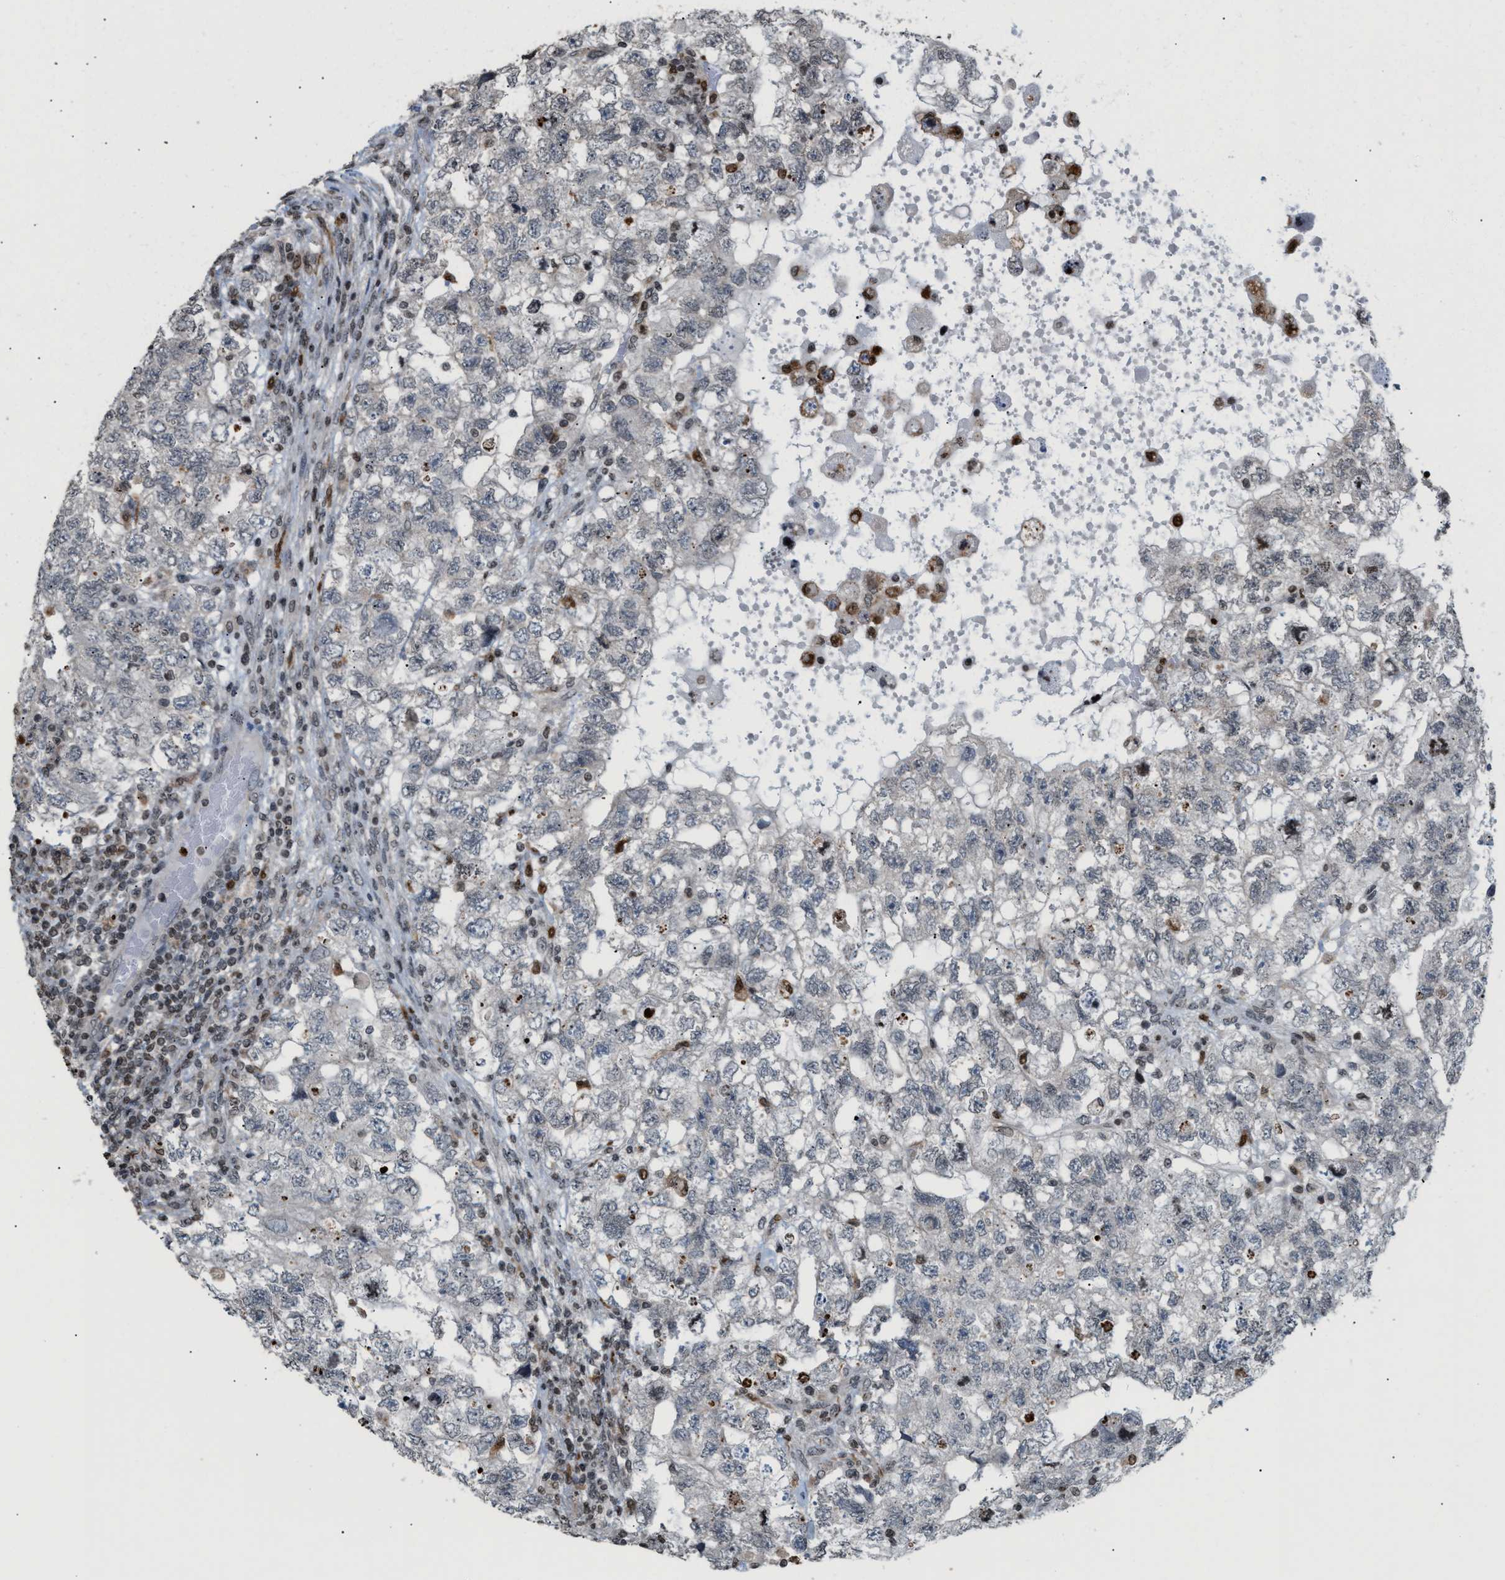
{"staining": {"intensity": "negative", "quantity": "none", "location": "none"}, "tissue": "testis cancer", "cell_type": "Tumor cells", "image_type": "cancer", "snomed": [{"axis": "morphology", "description": "Carcinoma, Embryonal, NOS"}, {"axis": "topography", "description": "Testis"}], "caption": "IHC photomicrograph of human testis embryonal carcinoma stained for a protein (brown), which reveals no positivity in tumor cells.", "gene": "PRUNE2", "patient": {"sex": "male", "age": 36}}